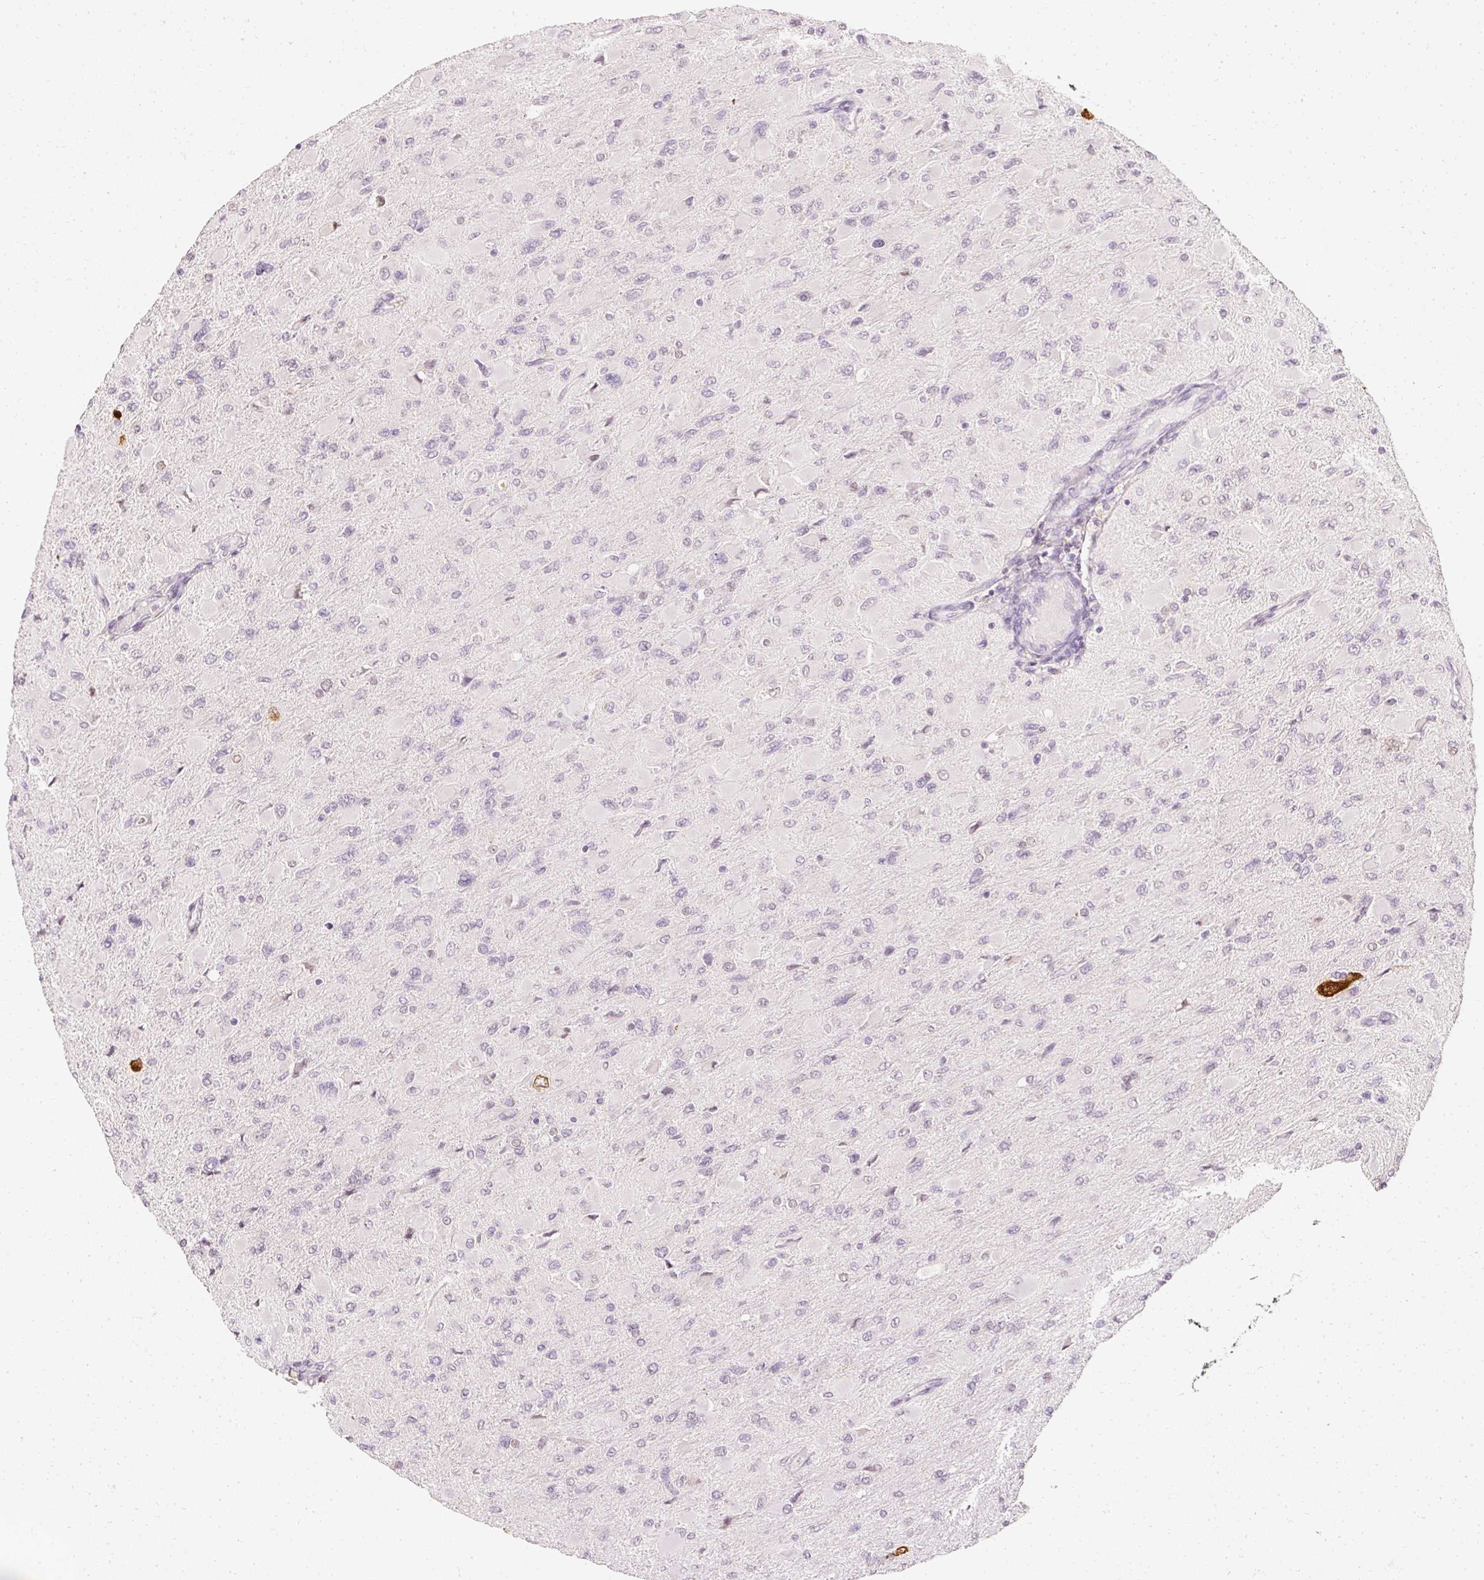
{"staining": {"intensity": "negative", "quantity": "none", "location": "none"}, "tissue": "glioma", "cell_type": "Tumor cells", "image_type": "cancer", "snomed": [{"axis": "morphology", "description": "Glioma, malignant, High grade"}, {"axis": "topography", "description": "Cerebral cortex"}], "caption": "Immunohistochemistry of human malignant glioma (high-grade) exhibits no expression in tumor cells.", "gene": "ELAVL3", "patient": {"sex": "female", "age": 36}}